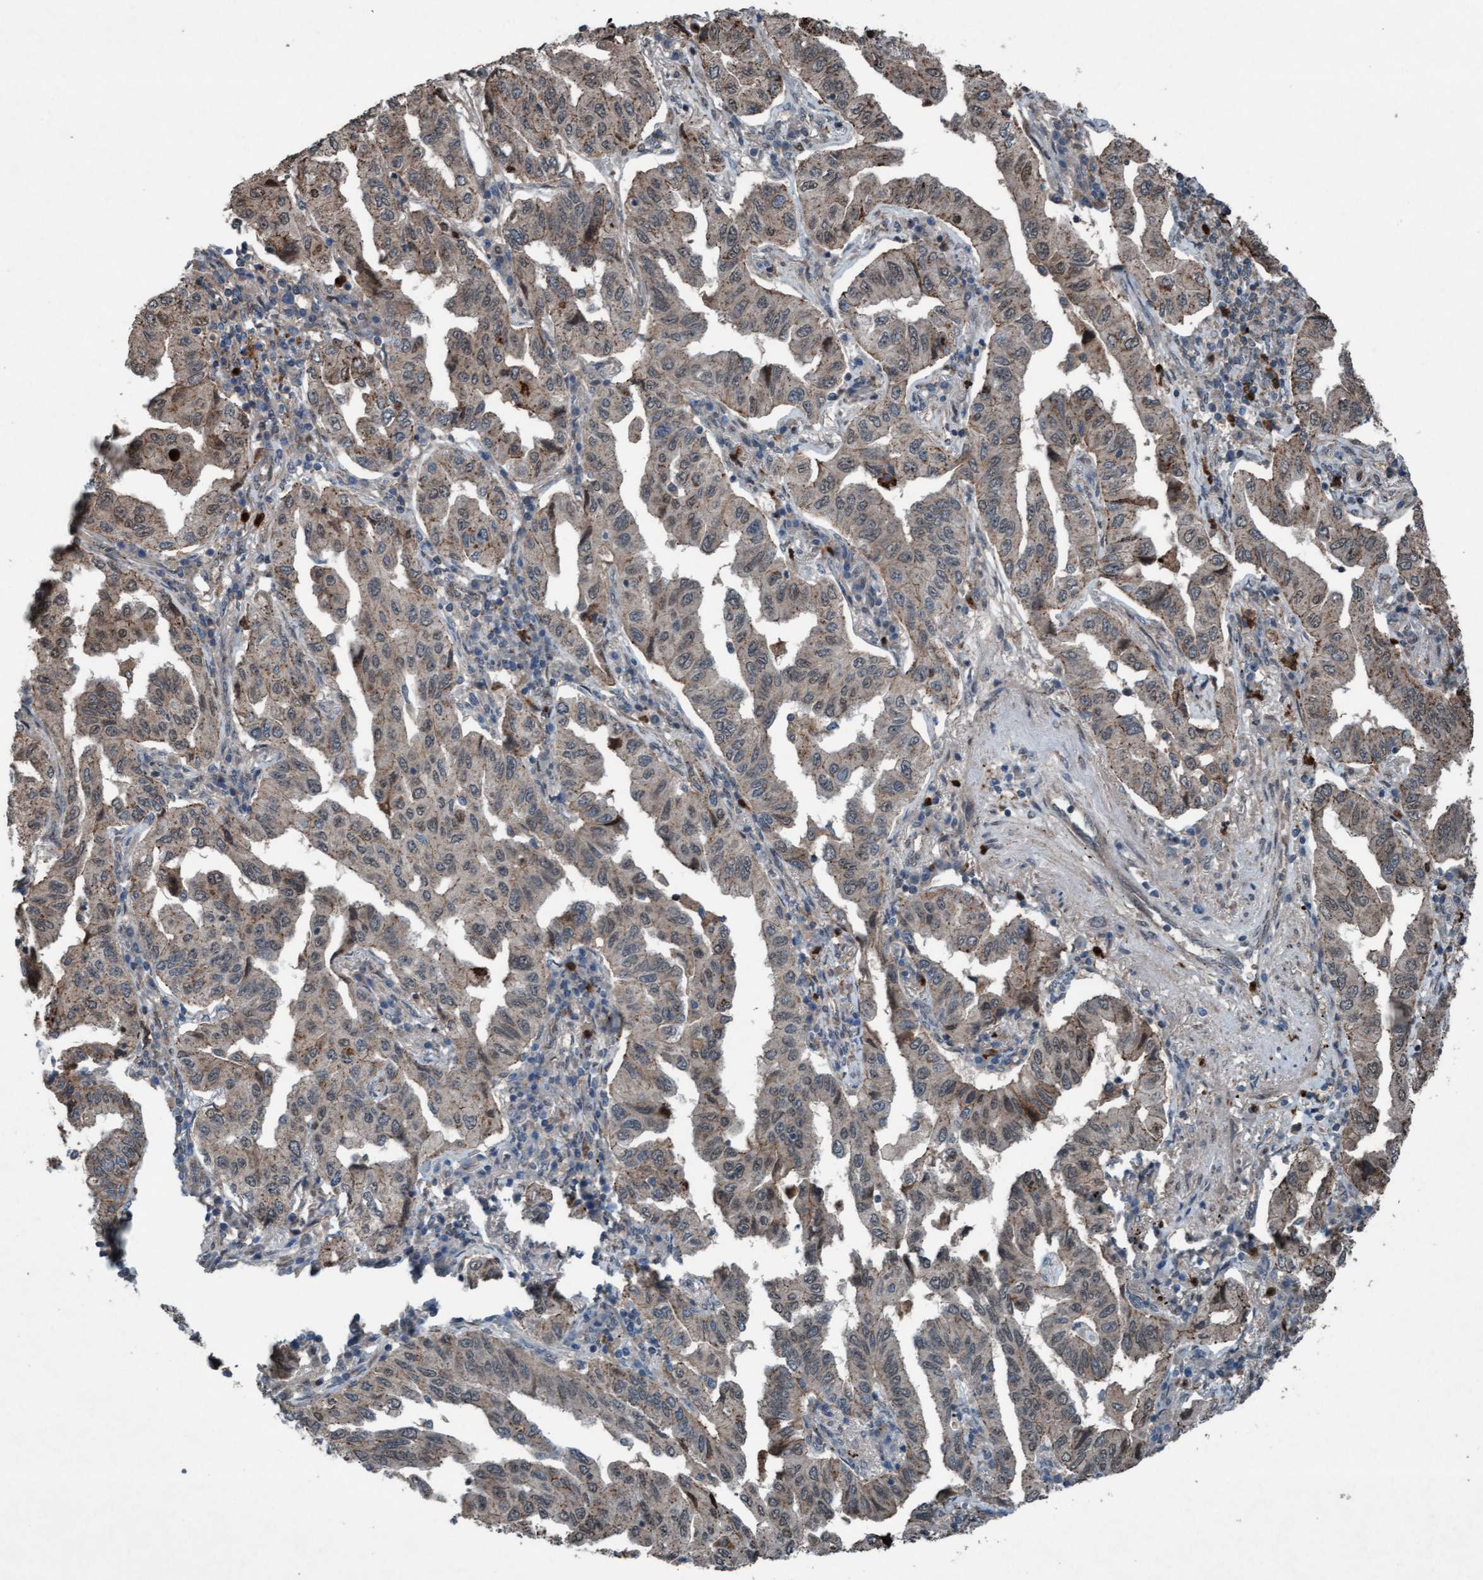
{"staining": {"intensity": "weak", "quantity": "25%-75%", "location": "cytoplasmic/membranous"}, "tissue": "lung cancer", "cell_type": "Tumor cells", "image_type": "cancer", "snomed": [{"axis": "morphology", "description": "Adenocarcinoma, NOS"}, {"axis": "topography", "description": "Lung"}], "caption": "The image shows immunohistochemical staining of lung cancer. There is weak cytoplasmic/membranous staining is appreciated in about 25%-75% of tumor cells.", "gene": "PLXNB2", "patient": {"sex": "female", "age": 65}}